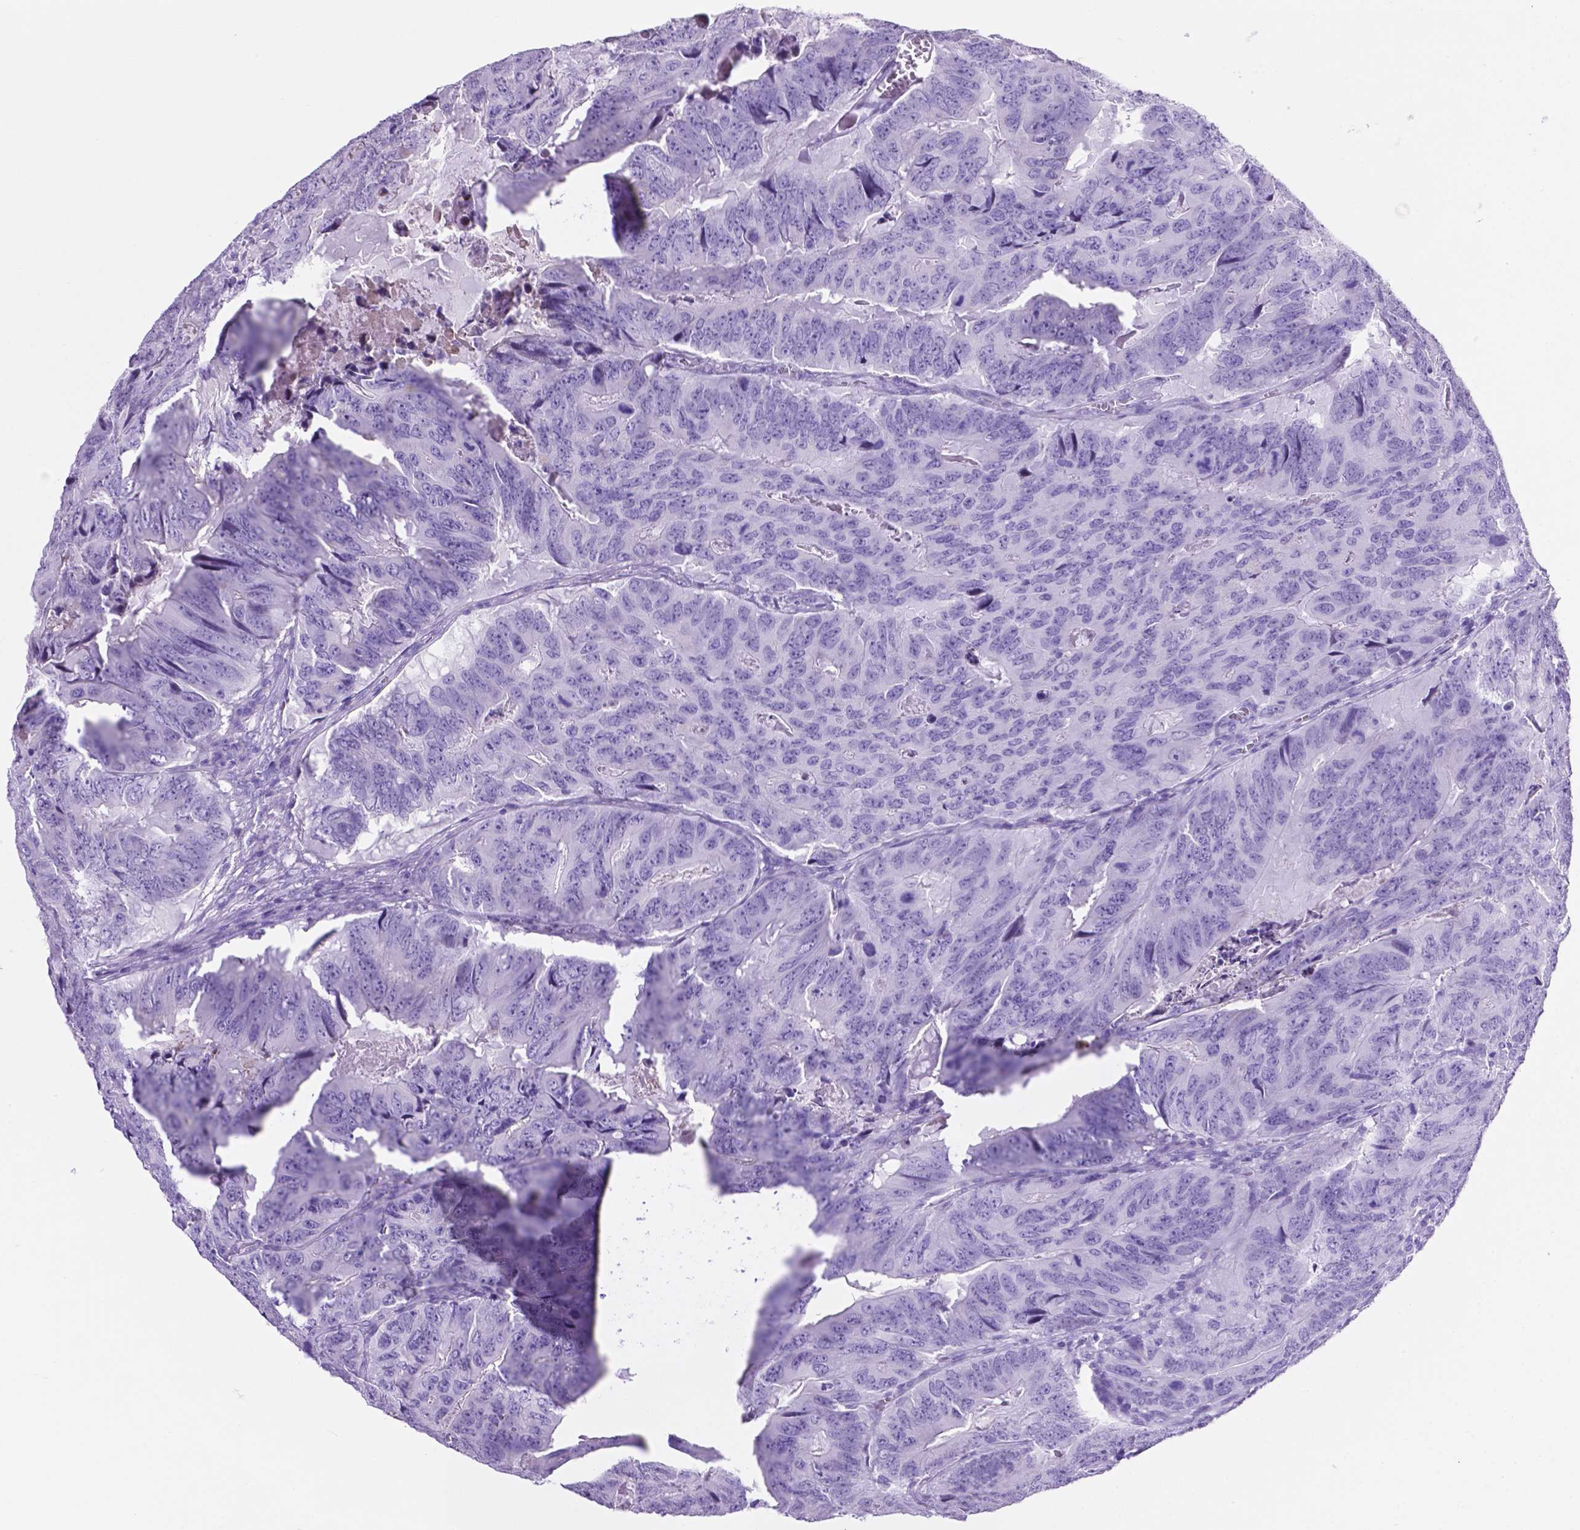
{"staining": {"intensity": "negative", "quantity": "none", "location": "none"}, "tissue": "colorectal cancer", "cell_type": "Tumor cells", "image_type": "cancer", "snomed": [{"axis": "morphology", "description": "Adenocarcinoma, NOS"}, {"axis": "topography", "description": "Colon"}], "caption": "A high-resolution micrograph shows immunohistochemistry staining of adenocarcinoma (colorectal), which displays no significant expression in tumor cells.", "gene": "C17orf107", "patient": {"sex": "male", "age": 79}}